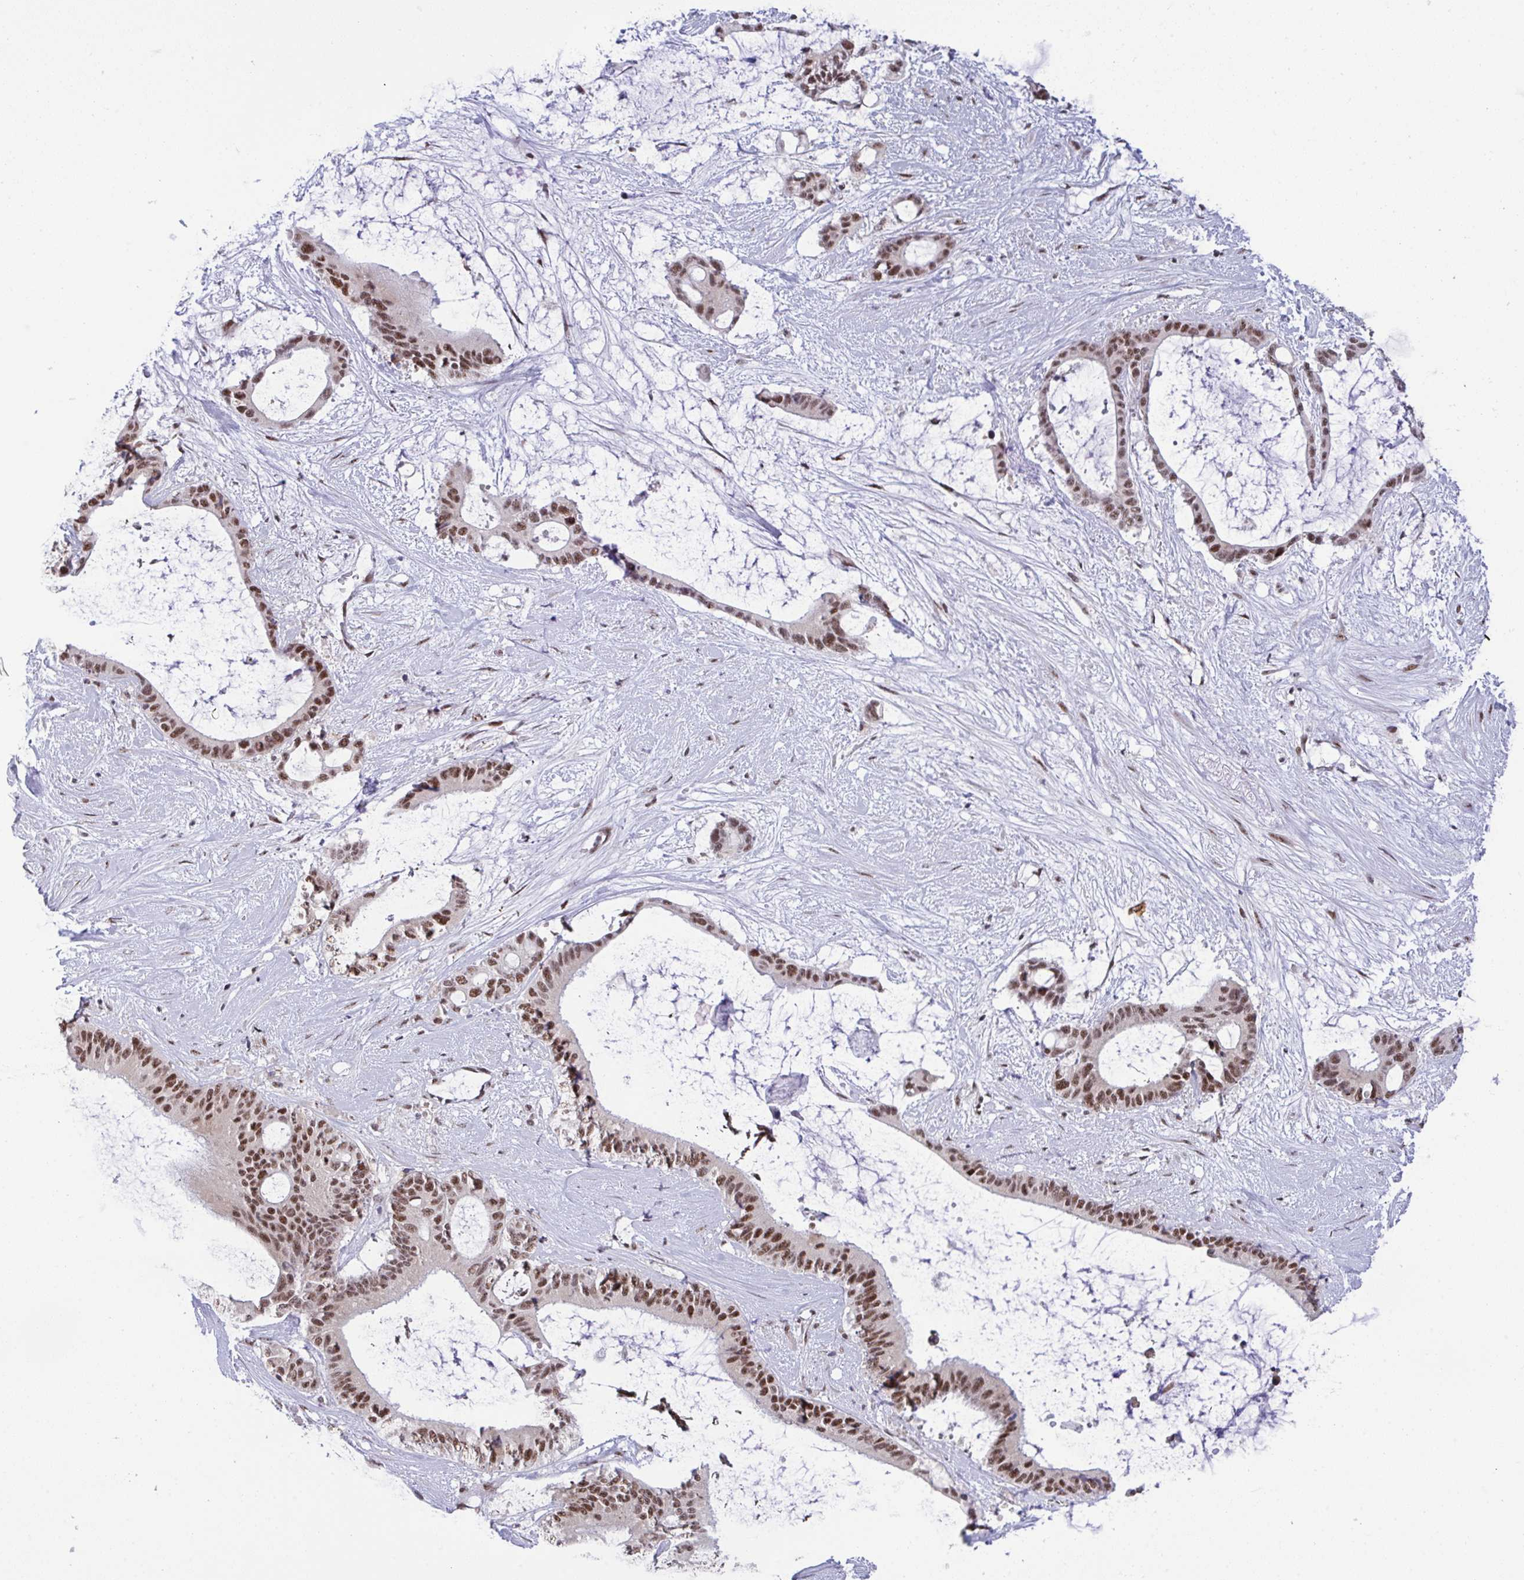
{"staining": {"intensity": "moderate", "quantity": ">75%", "location": "nuclear"}, "tissue": "liver cancer", "cell_type": "Tumor cells", "image_type": "cancer", "snomed": [{"axis": "morphology", "description": "Normal tissue, NOS"}, {"axis": "morphology", "description": "Cholangiocarcinoma"}, {"axis": "topography", "description": "Liver"}, {"axis": "topography", "description": "Peripheral nerve tissue"}], "caption": "Immunohistochemistry photomicrograph of cholangiocarcinoma (liver) stained for a protein (brown), which shows medium levels of moderate nuclear expression in approximately >75% of tumor cells.", "gene": "WBP11", "patient": {"sex": "female", "age": 73}}